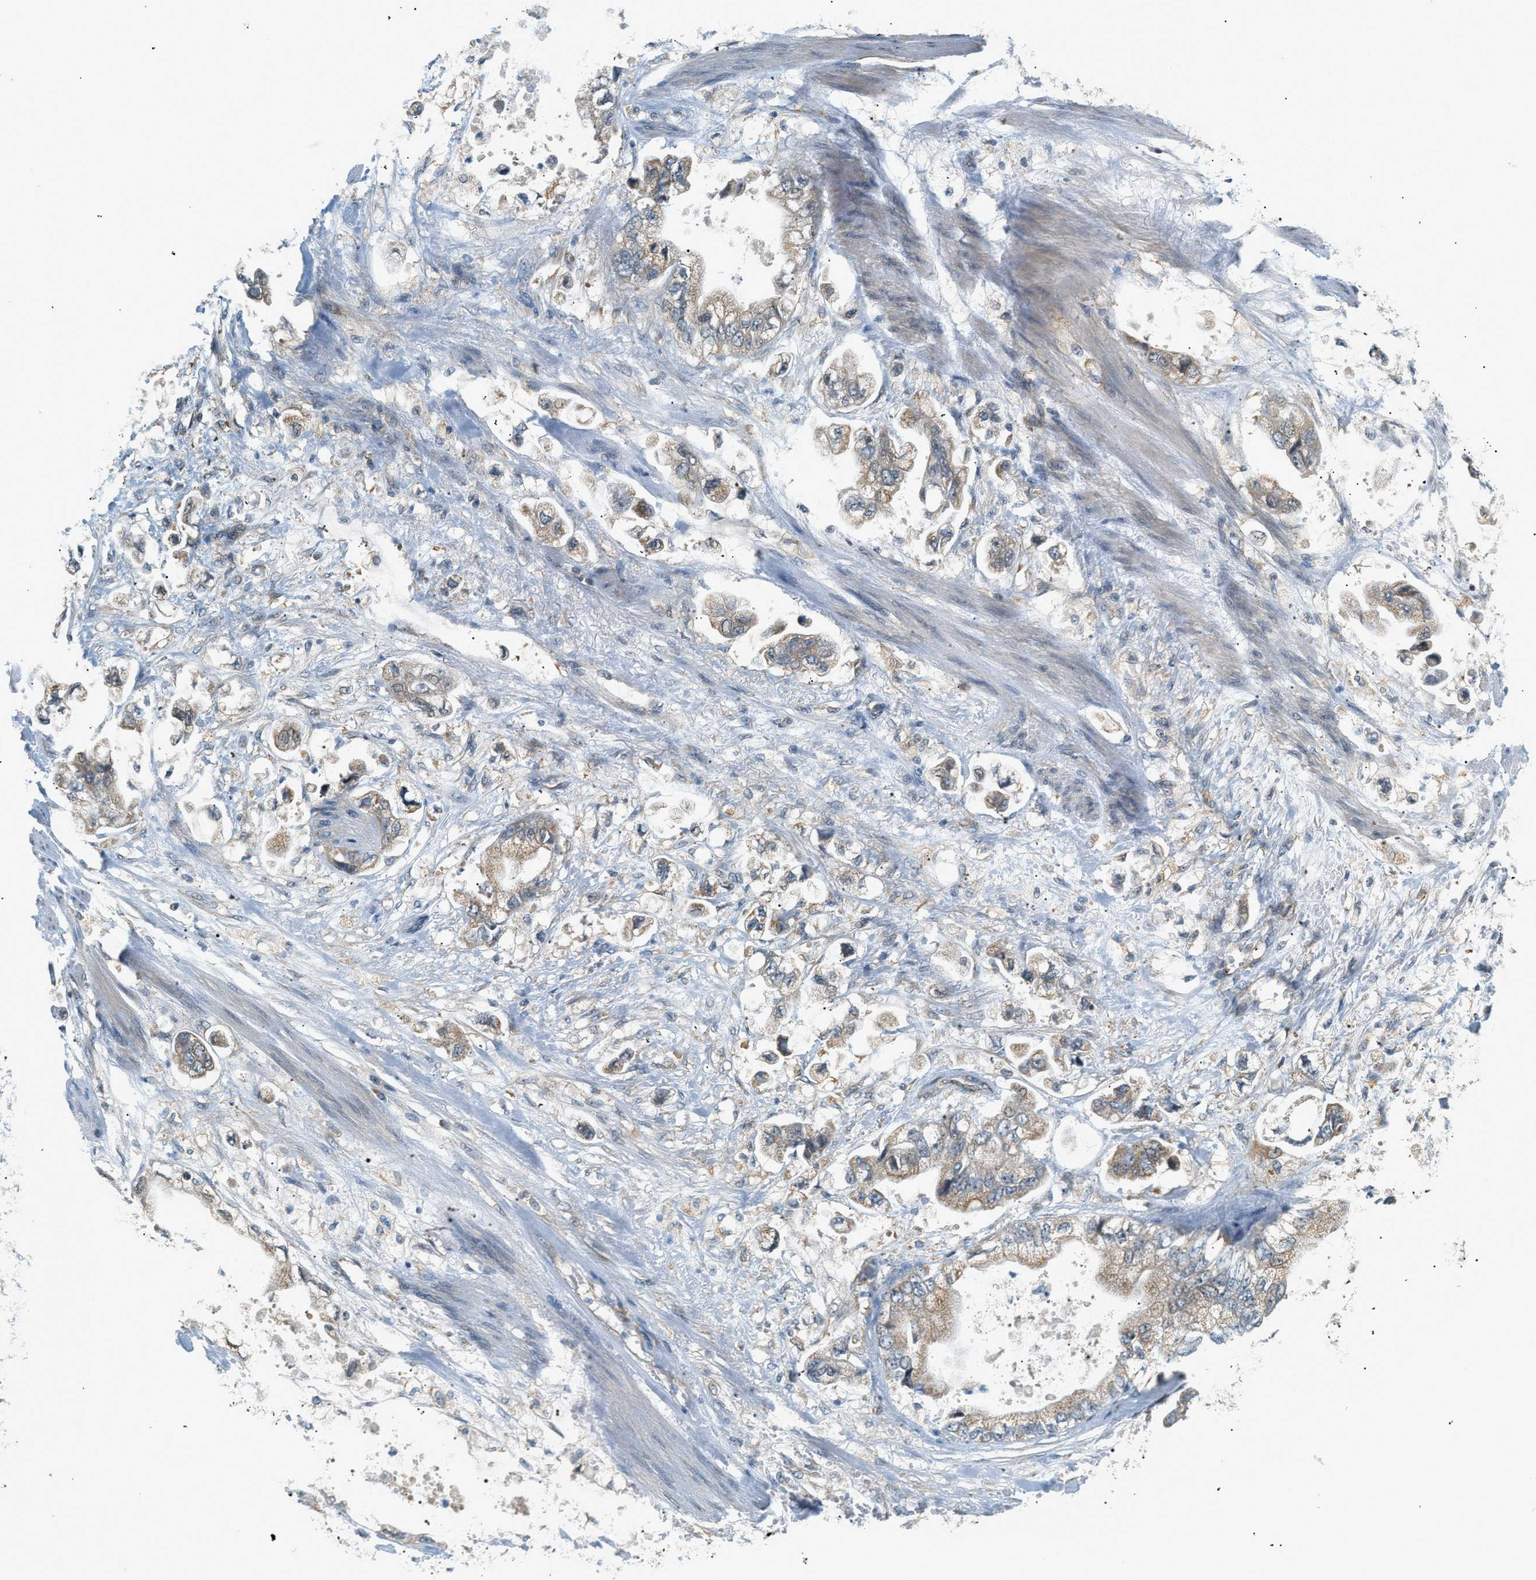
{"staining": {"intensity": "weak", "quantity": ">75%", "location": "cytoplasmic/membranous"}, "tissue": "stomach cancer", "cell_type": "Tumor cells", "image_type": "cancer", "snomed": [{"axis": "morphology", "description": "Normal tissue, NOS"}, {"axis": "morphology", "description": "Adenocarcinoma, NOS"}, {"axis": "topography", "description": "Stomach"}], "caption": "Immunohistochemical staining of stomach cancer demonstrates low levels of weak cytoplasmic/membranous protein expression in approximately >75% of tumor cells.", "gene": "PIGG", "patient": {"sex": "male", "age": 62}}